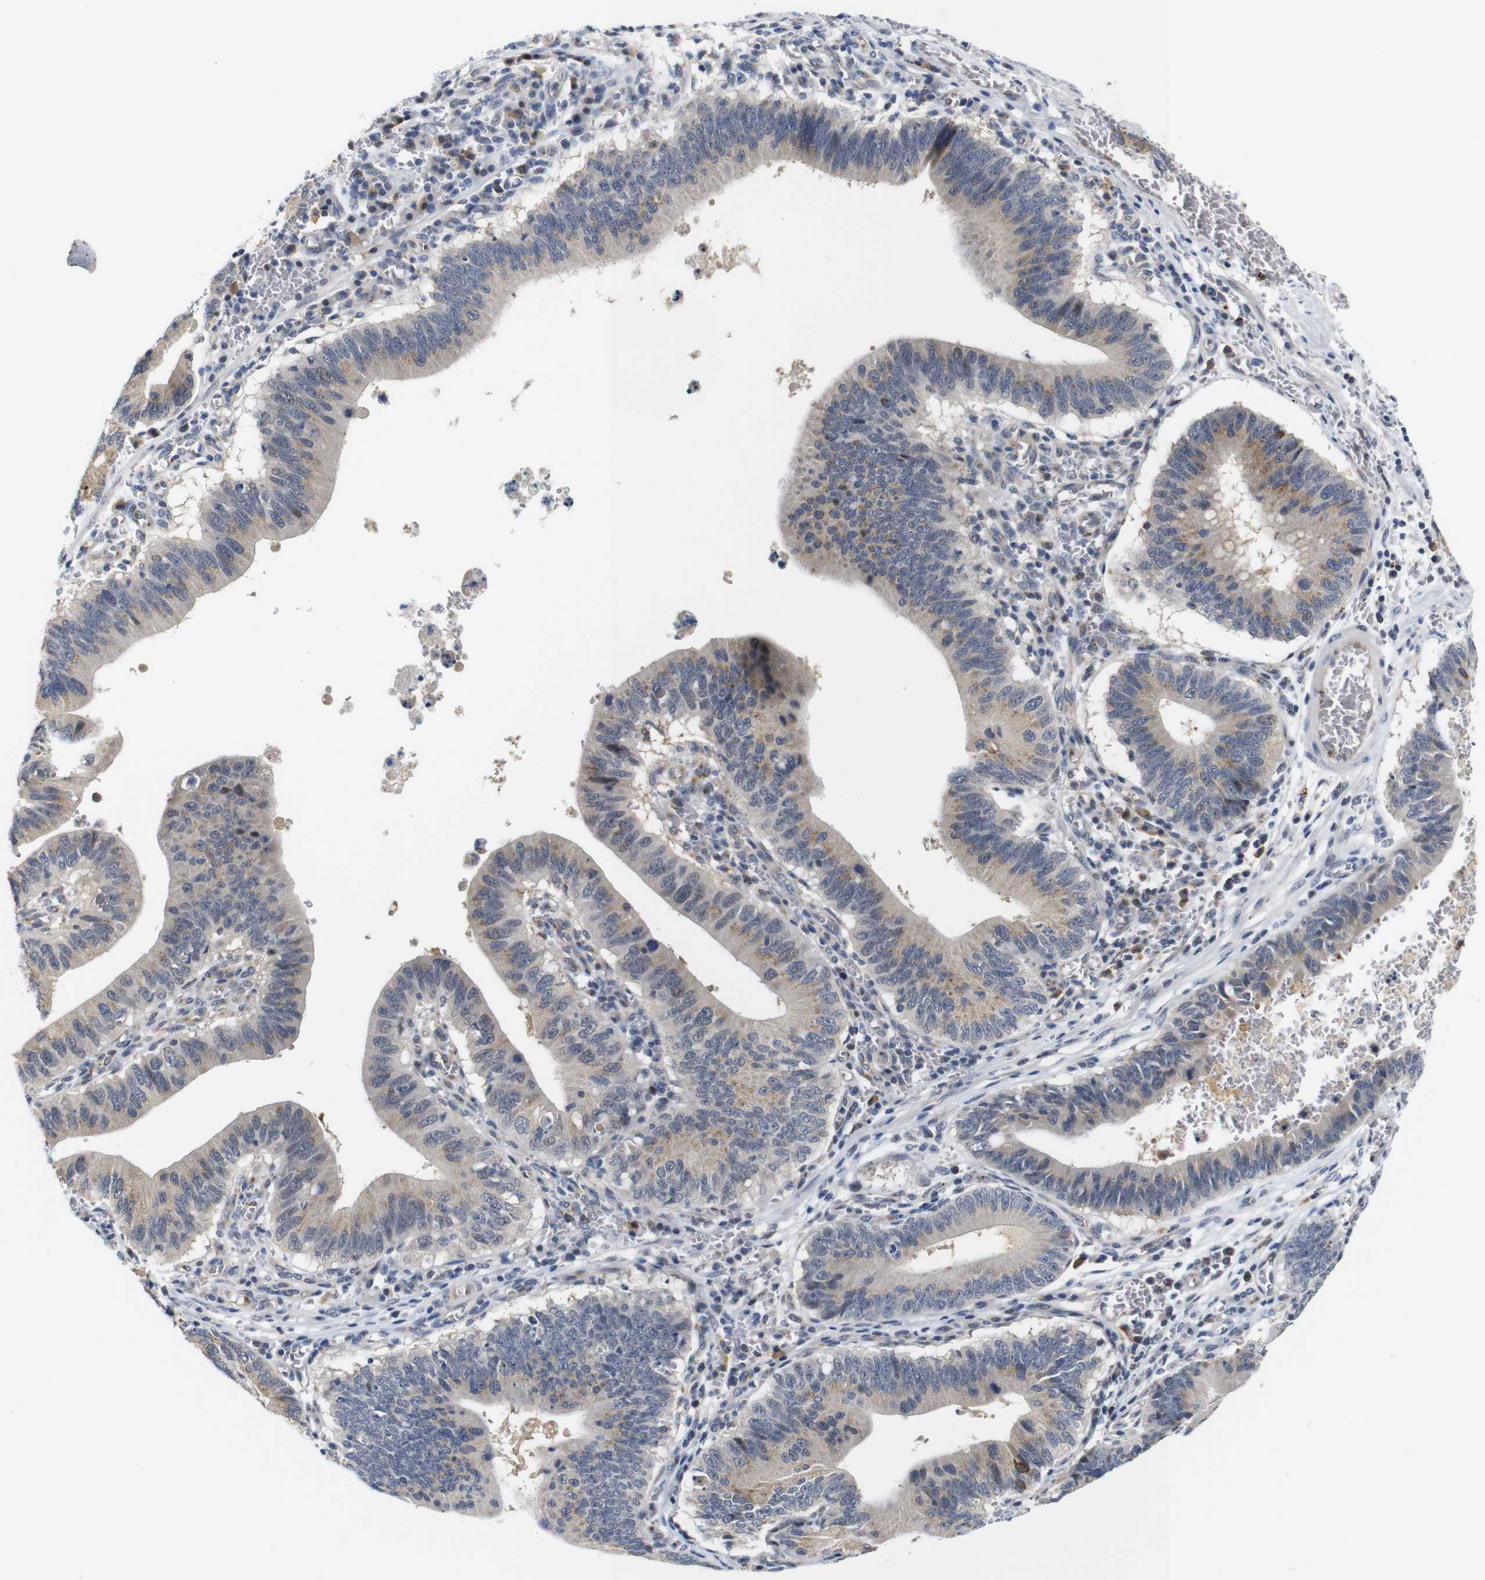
{"staining": {"intensity": "weak", "quantity": "<25%", "location": "cytoplasmic/membranous,nuclear"}, "tissue": "stomach cancer", "cell_type": "Tumor cells", "image_type": "cancer", "snomed": [{"axis": "morphology", "description": "Adenocarcinoma, NOS"}, {"axis": "topography", "description": "Stomach"}, {"axis": "topography", "description": "Gastric cardia"}], "caption": "The IHC photomicrograph has no significant staining in tumor cells of stomach adenocarcinoma tissue. (DAB immunohistochemistry (IHC) with hematoxylin counter stain).", "gene": "FURIN", "patient": {"sex": "male", "age": 59}}